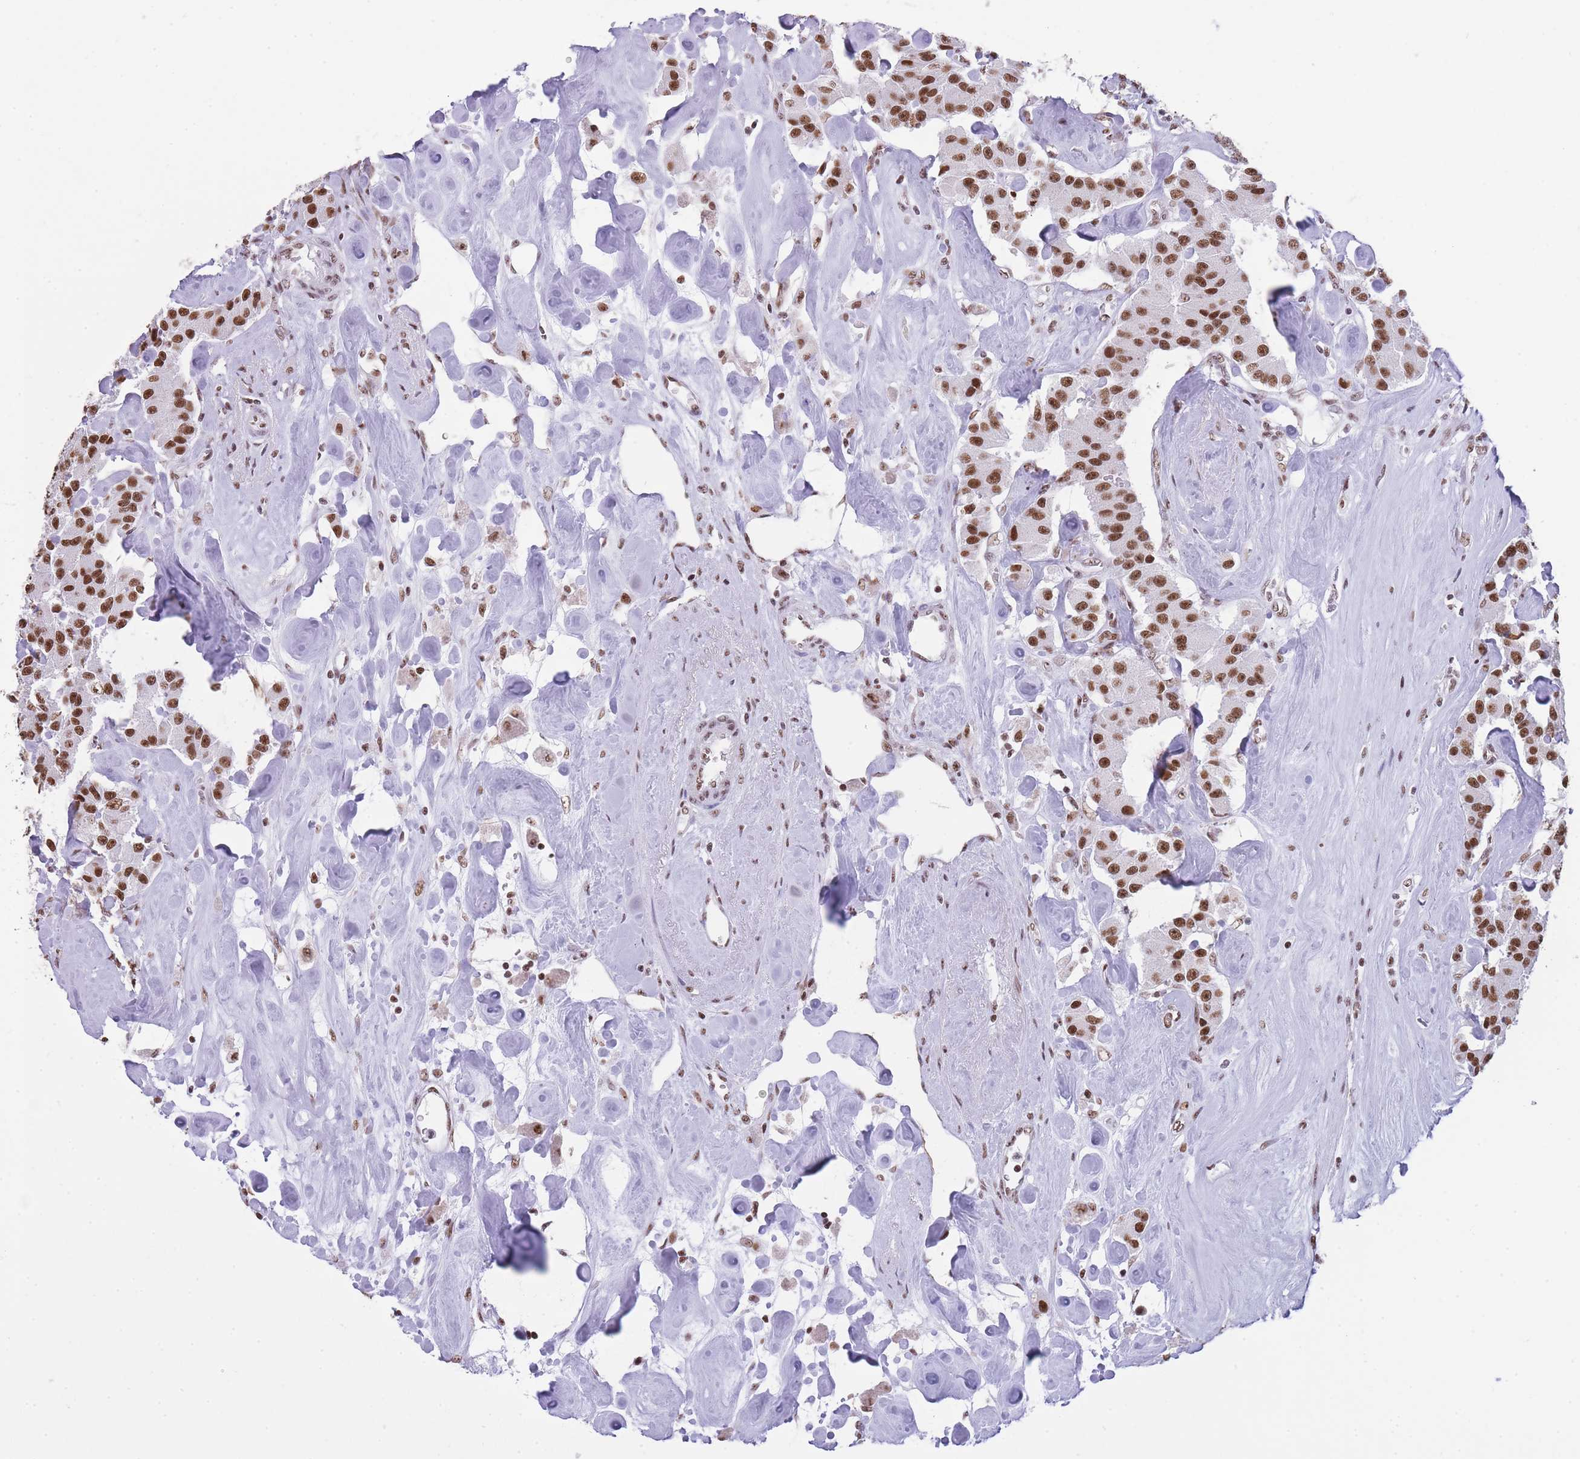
{"staining": {"intensity": "moderate", "quantity": ">75%", "location": "nuclear"}, "tissue": "carcinoid", "cell_type": "Tumor cells", "image_type": "cancer", "snomed": [{"axis": "morphology", "description": "Carcinoid, malignant, NOS"}, {"axis": "topography", "description": "Pancreas"}], "caption": "This is a histology image of immunohistochemistry staining of carcinoid, which shows moderate staining in the nuclear of tumor cells.", "gene": "EVC2", "patient": {"sex": "male", "age": 41}}